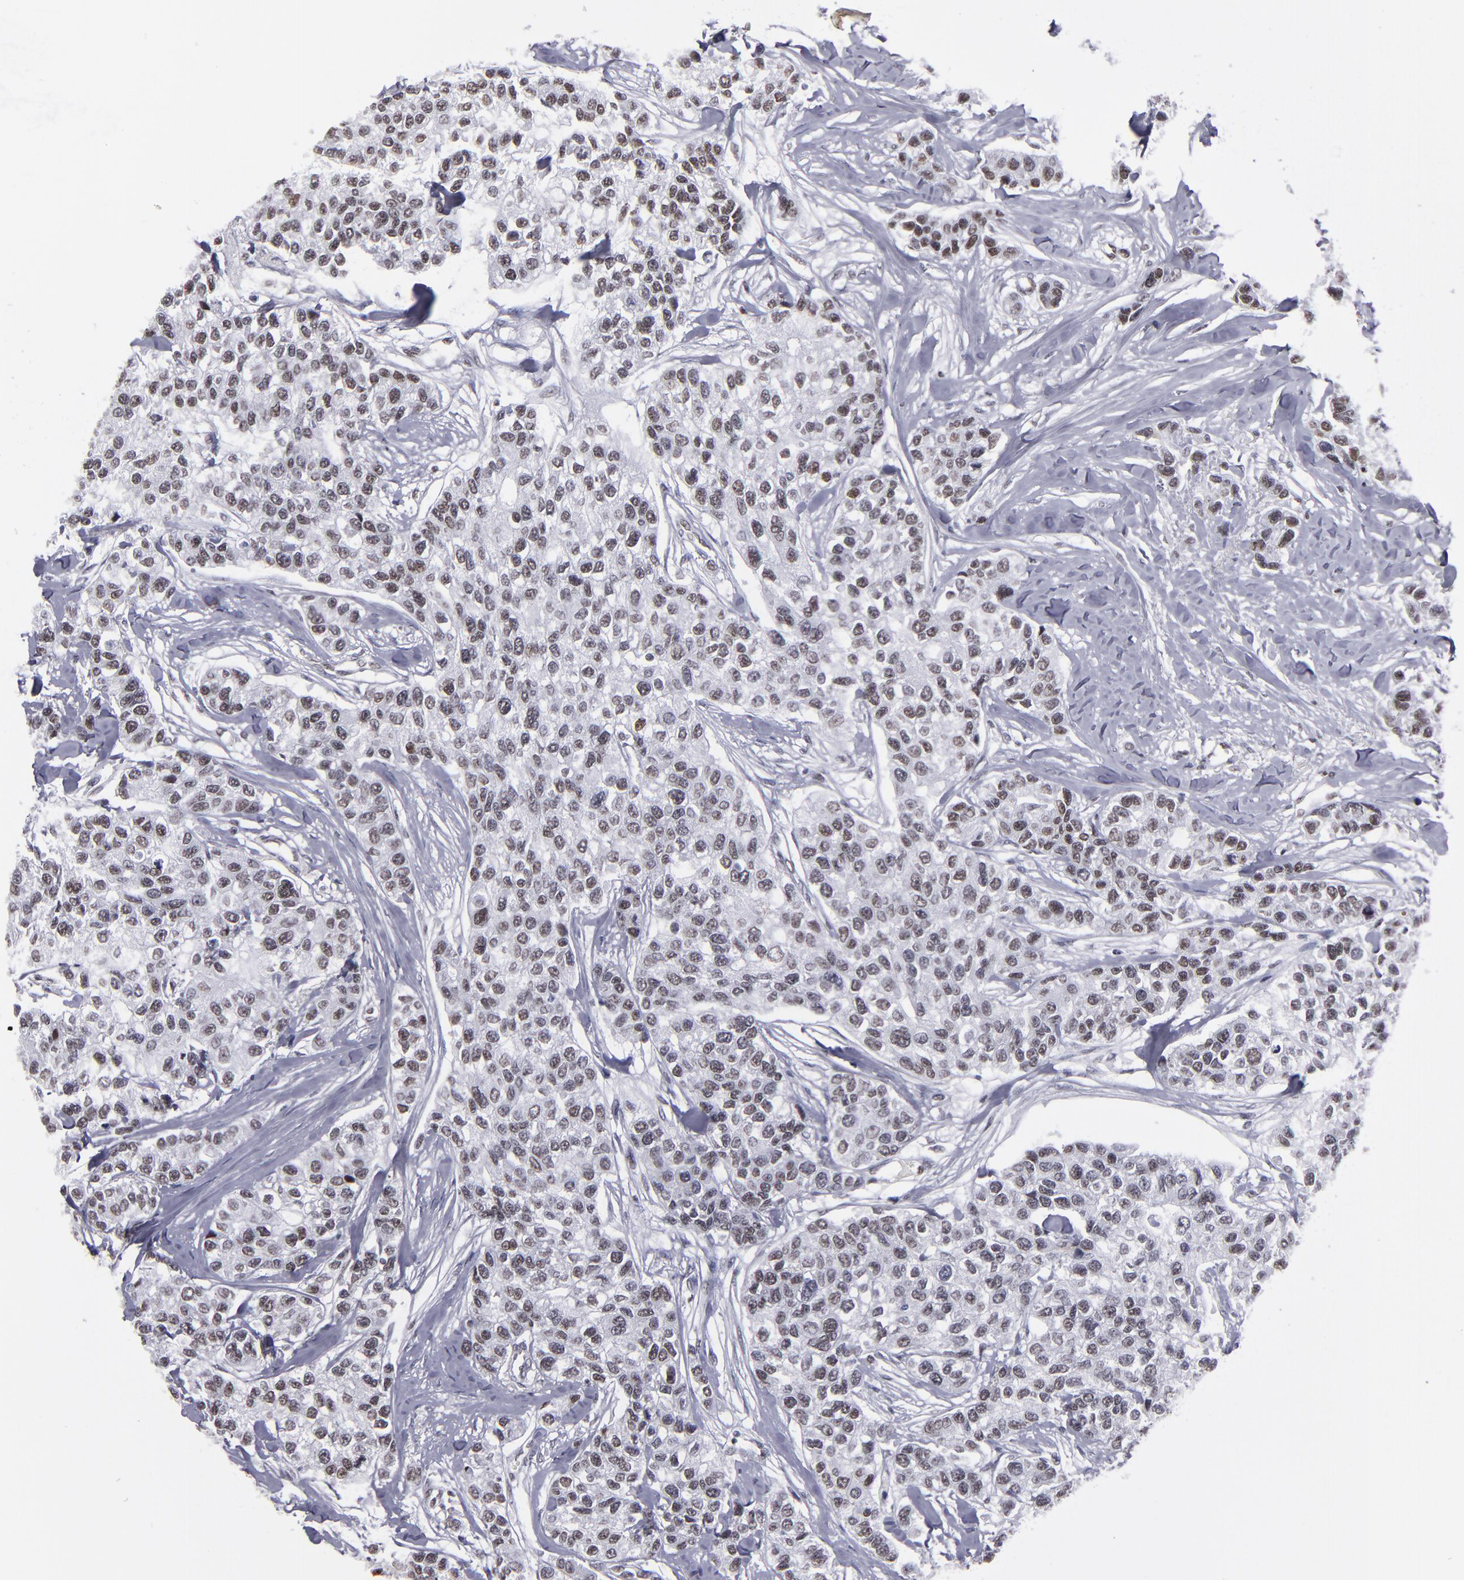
{"staining": {"intensity": "moderate", "quantity": "25%-75%", "location": "nuclear"}, "tissue": "breast cancer", "cell_type": "Tumor cells", "image_type": "cancer", "snomed": [{"axis": "morphology", "description": "Duct carcinoma"}, {"axis": "topography", "description": "Breast"}], "caption": "DAB (3,3'-diaminobenzidine) immunohistochemical staining of human infiltrating ductal carcinoma (breast) exhibits moderate nuclear protein staining in about 25%-75% of tumor cells. (Stains: DAB in brown, nuclei in blue, Microscopy: brightfield microscopy at high magnification).", "gene": "TERF2", "patient": {"sex": "female", "age": 51}}